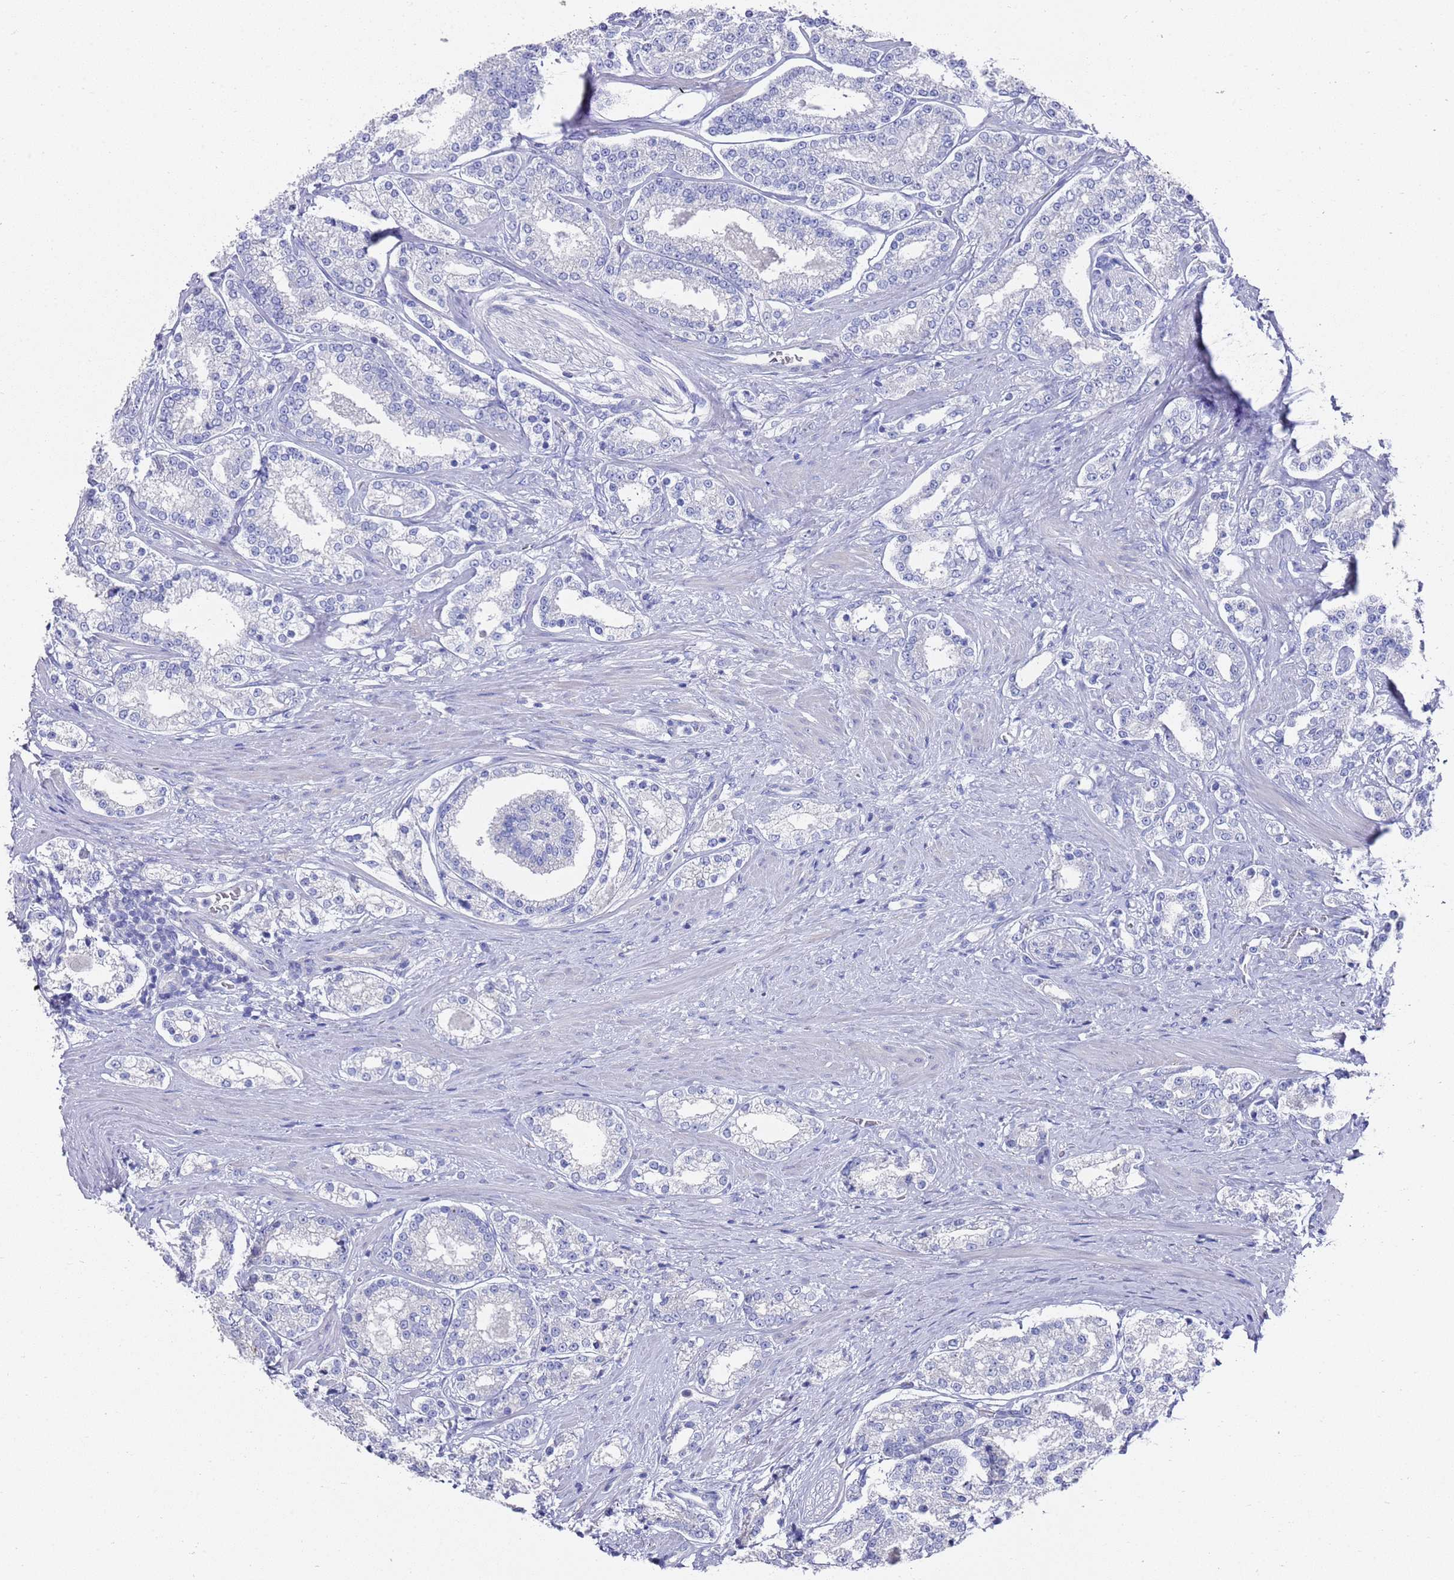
{"staining": {"intensity": "negative", "quantity": "none", "location": "none"}, "tissue": "prostate cancer", "cell_type": "Tumor cells", "image_type": "cancer", "snomed": [{"axis": "morphology", "description": "Normal tissue, NOS"}, {"axis": "morphology", "description": "Adenocarcinoma, High grade"}, {"axis": "topography", "description": "Prostate"}], "caption": "Human prostate cancer (adenocarcinoma (high-grade)) stained for a protein using immunohistochemistry demonstrates no expression in tumor cells.", "gene": "SCAPER", "patient": {"sex": "male", "age": 83}}